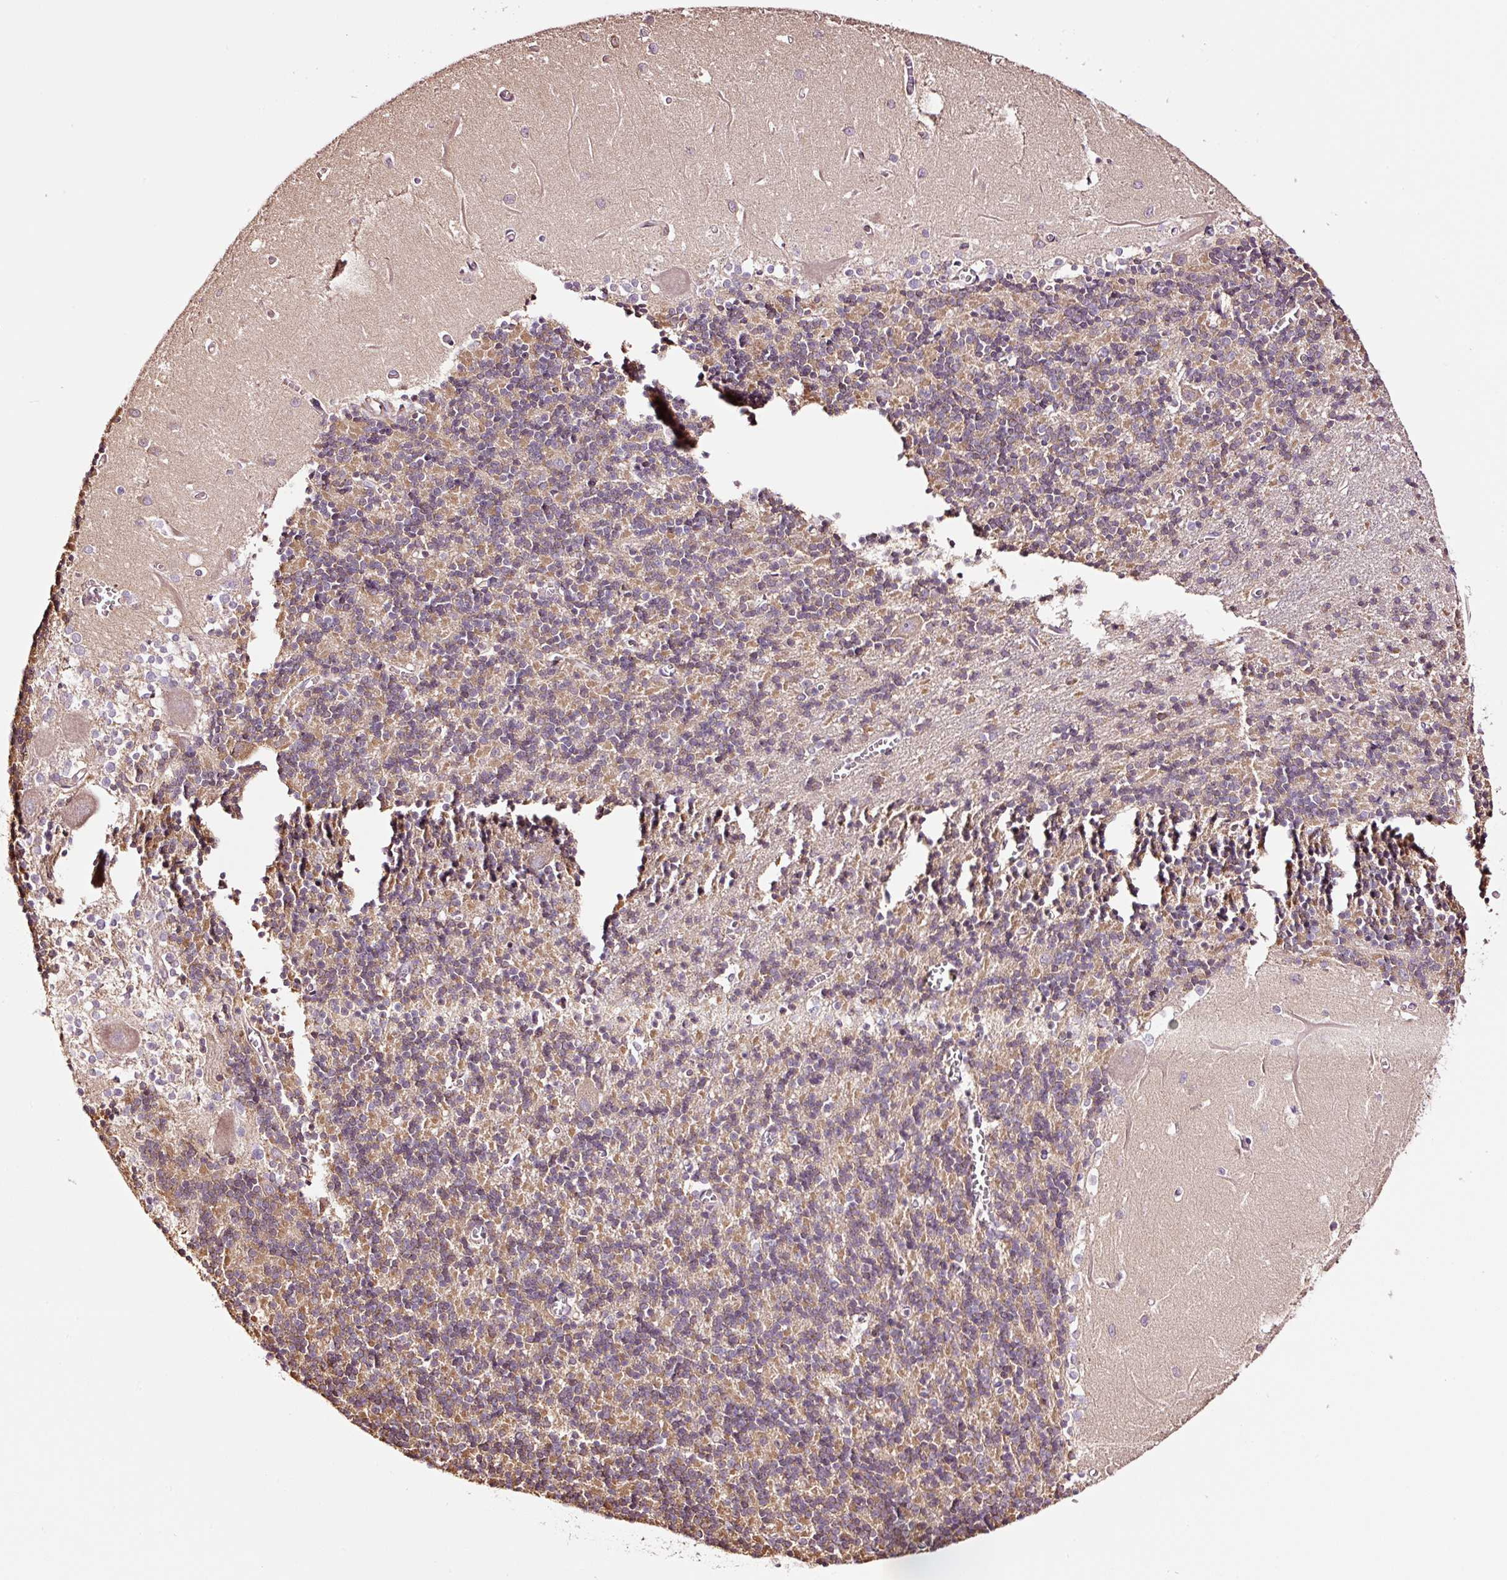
{"staining": {"intensity": "moderate", "quantity": "25%-75%", "location": "cytoplasmic/membranous"}, "tissue": "cerebellum", "cell_type": "Cells in granular layer", "image_type": "normal", "snomed": [{"axis": "morphology", "description": "Normal tissue, NOS"}, {"axis": "topography", "description": "Cerebellum"}], "caption": "Protein staining of unremarkable cerebellum demonstrates moderate cytoplasmic/membranous positivity in about 25%-75% of cells in granular layer.", "gene": "METAP1", "patient": {"sex": "male", "age": 37}}